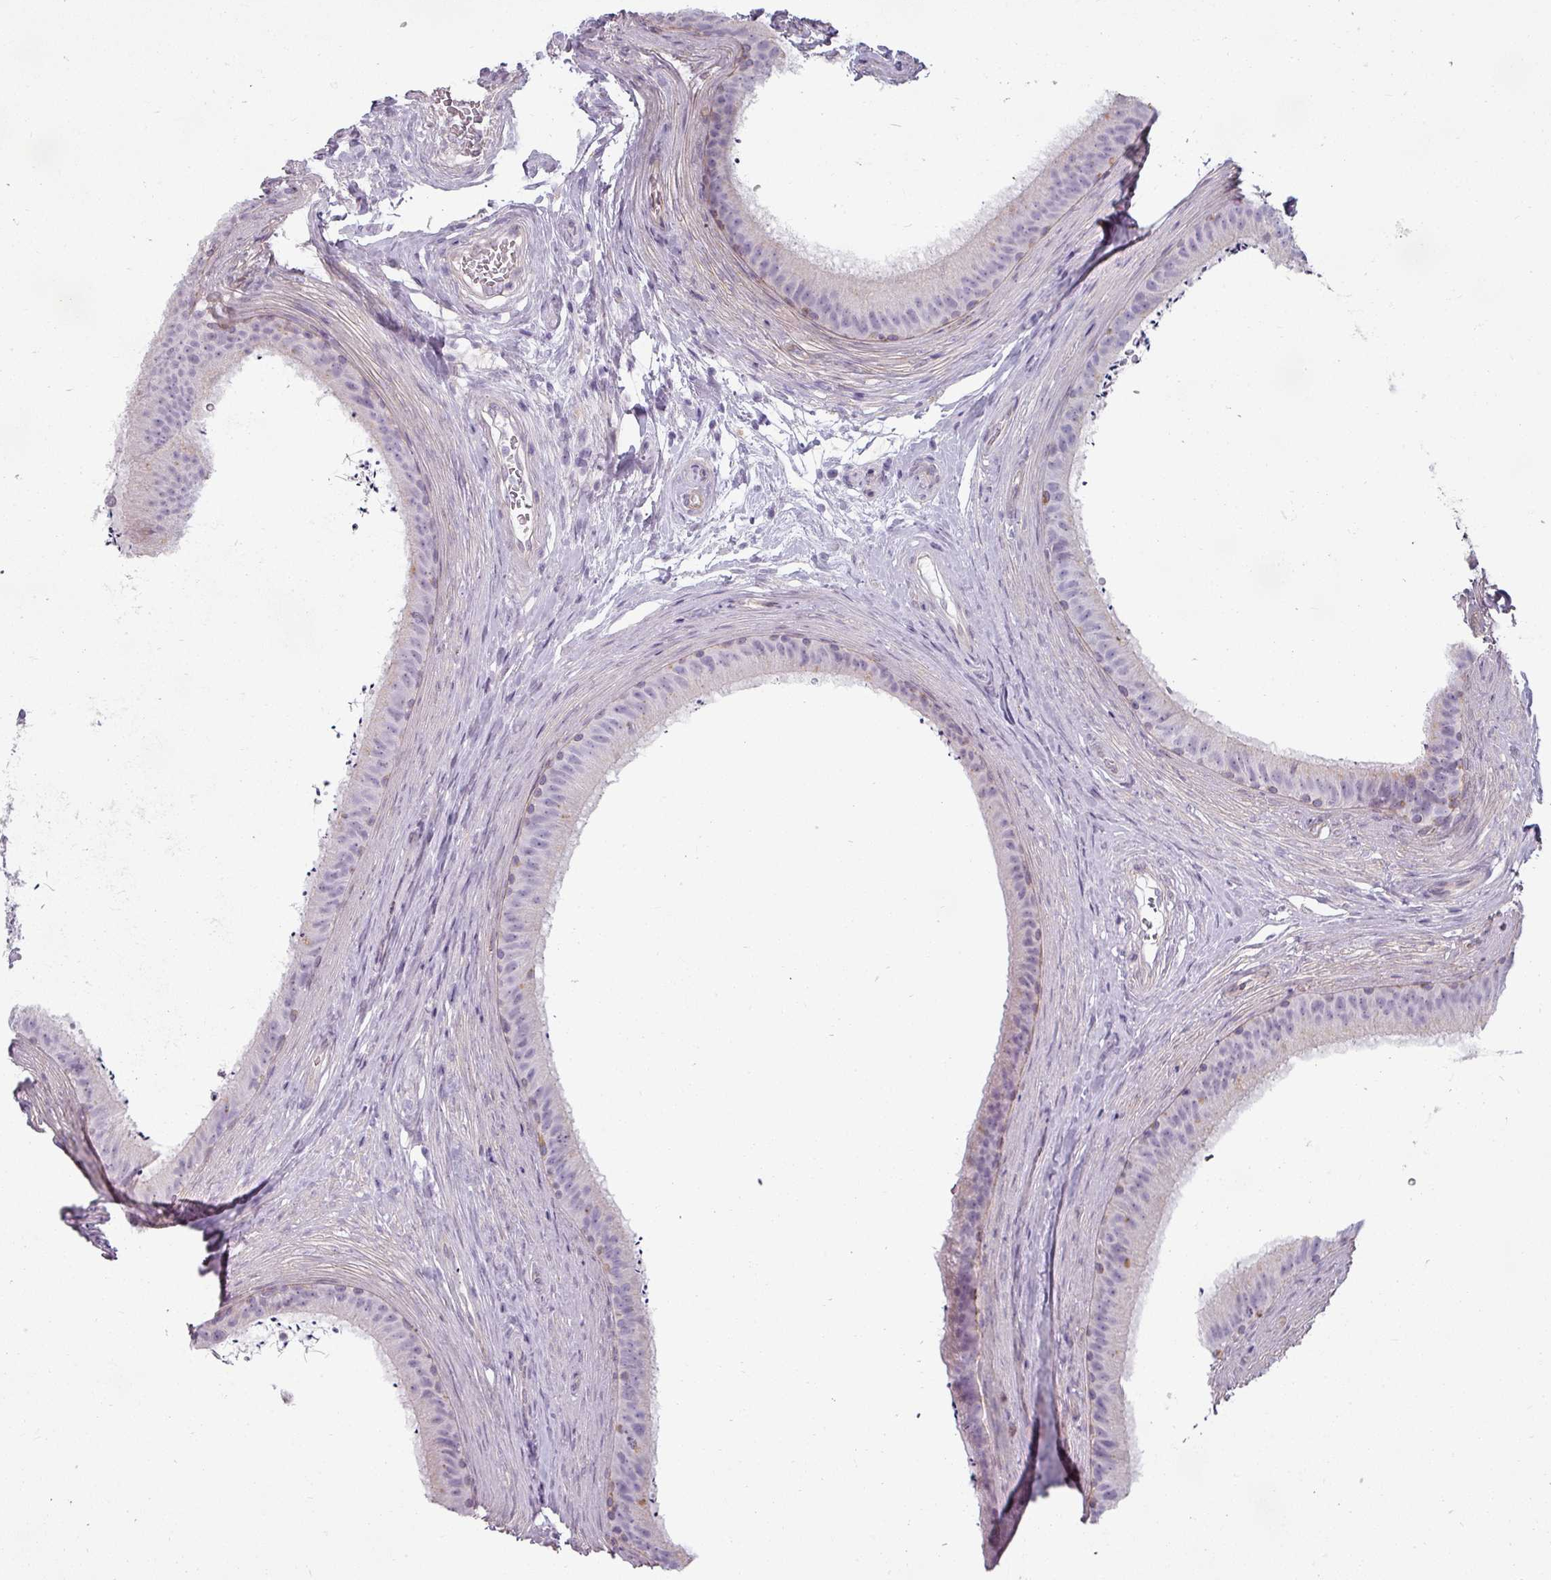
{"staining": {"intensity": "weak", "quantity": "<25%", "location": "cytoplasmic/membranous"}, "tissue": "epididymis", "cell_type": "Glandular cells", "image_type": "normal", "snomed": [{"axis": "morphology", "description": "Normal tissue, NOS"}, {"axis": "topography", "description": "Testis"}, {"axis": "topography", "description": "Epididymis"}], "caption": "There is no significant staining in glandular cells of epididymis.", "gene": "ASB1", "patient": {"sex": "male", "age": 41}}